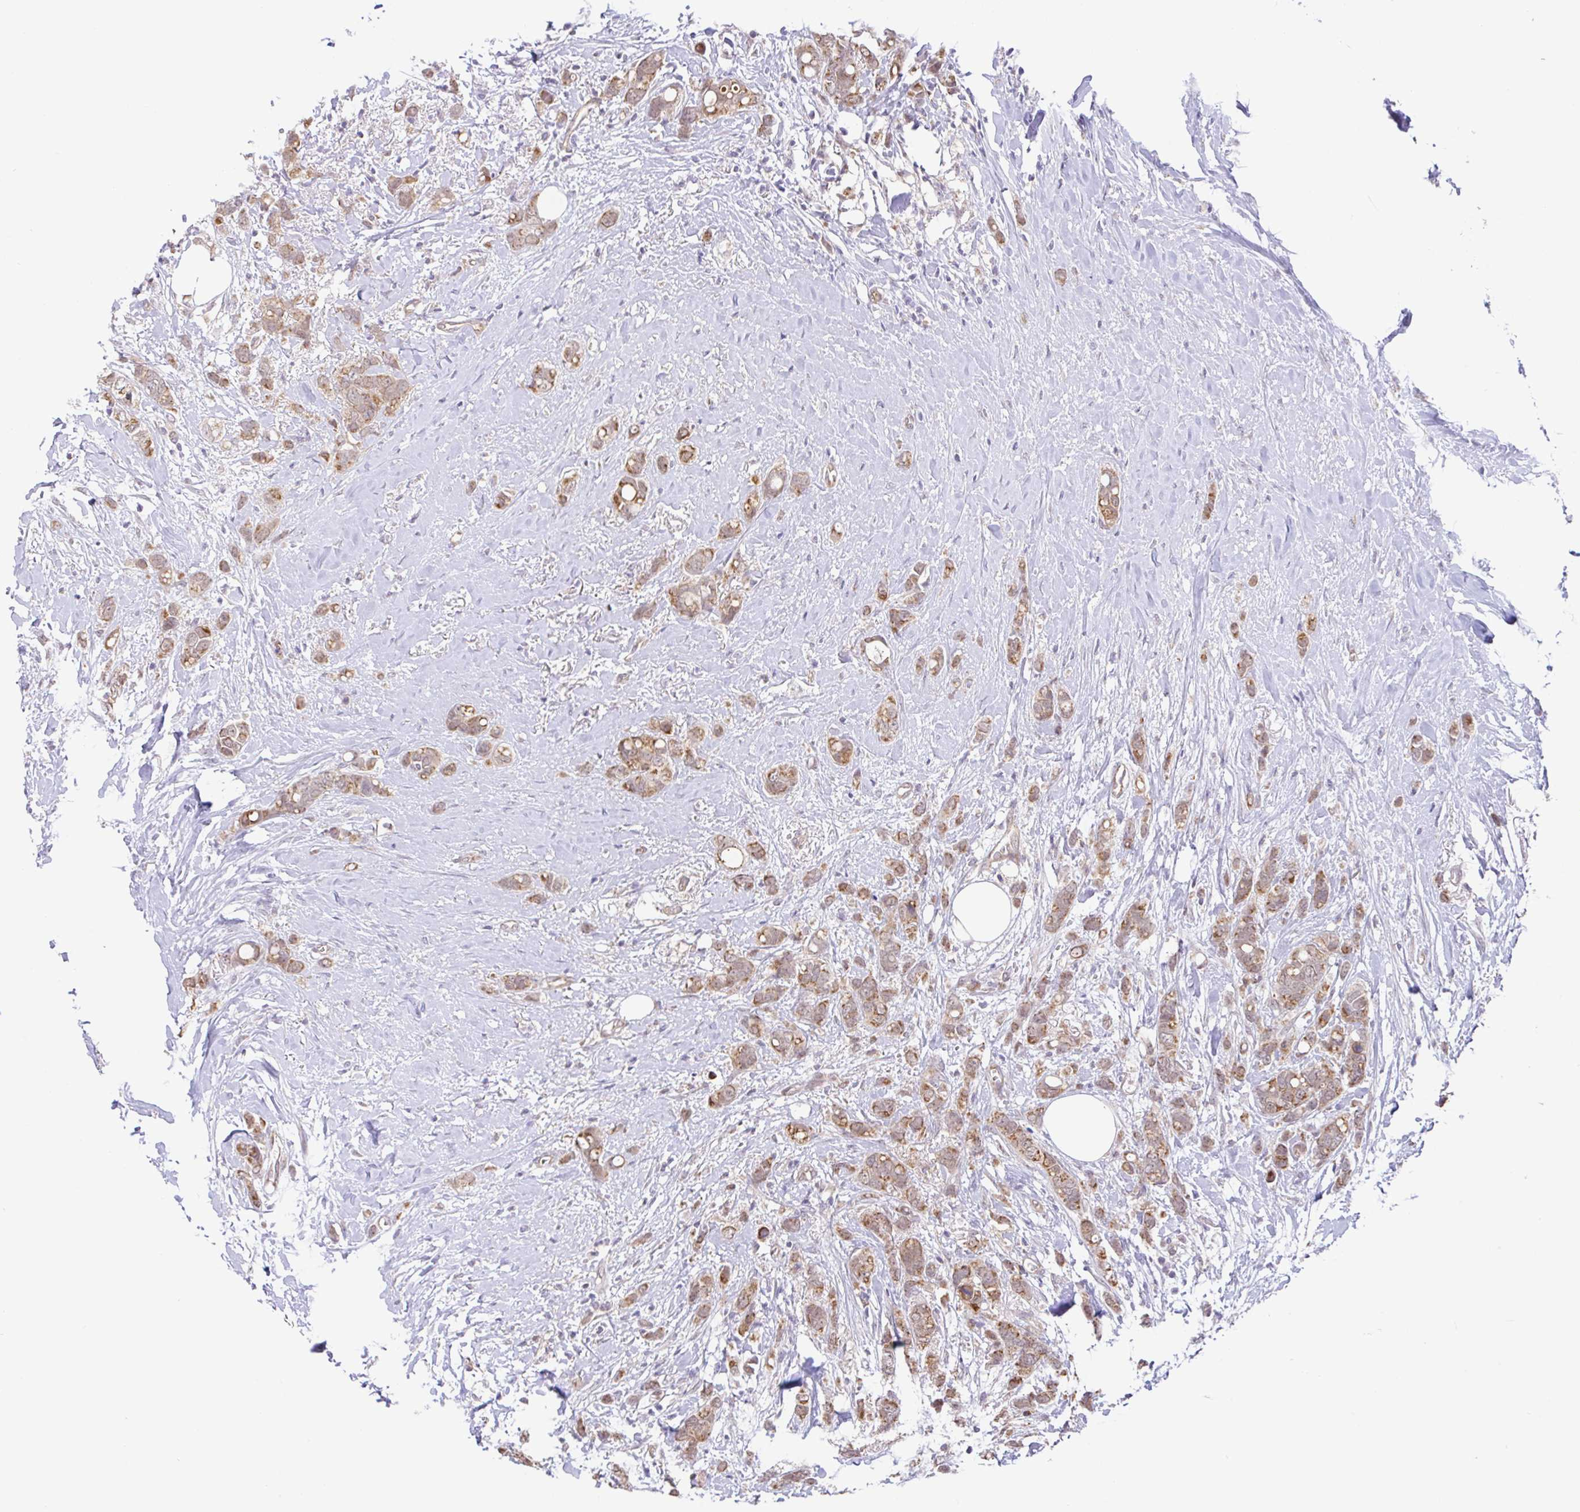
{"staining": {"intensity": "moderate", "quantity": ">75%", "location": "cytoplasmic/membranous"}, "tissue": "breast cancer", "cell_type": "Tumor cells", "image_type": "cancer", "snomed": [{"axis": "morphology", "description": "Lobular carcinoma"}, {"axis": "topography", "description": "Breast"}], "caption": "Immunohistochemistry (IHC) (DAB) staining of breast cancer (lobular carcinoma) demonstrates moderate cytoplasmic/membranous protein staining in about >75% of tumor cells. The staining was performed using DAB, with brown indicating positive protein expression. Nuclei are stained blue with hematoxylin.", "gene": "DLEU7", "patient": {"sex": "female", "age": 91}}